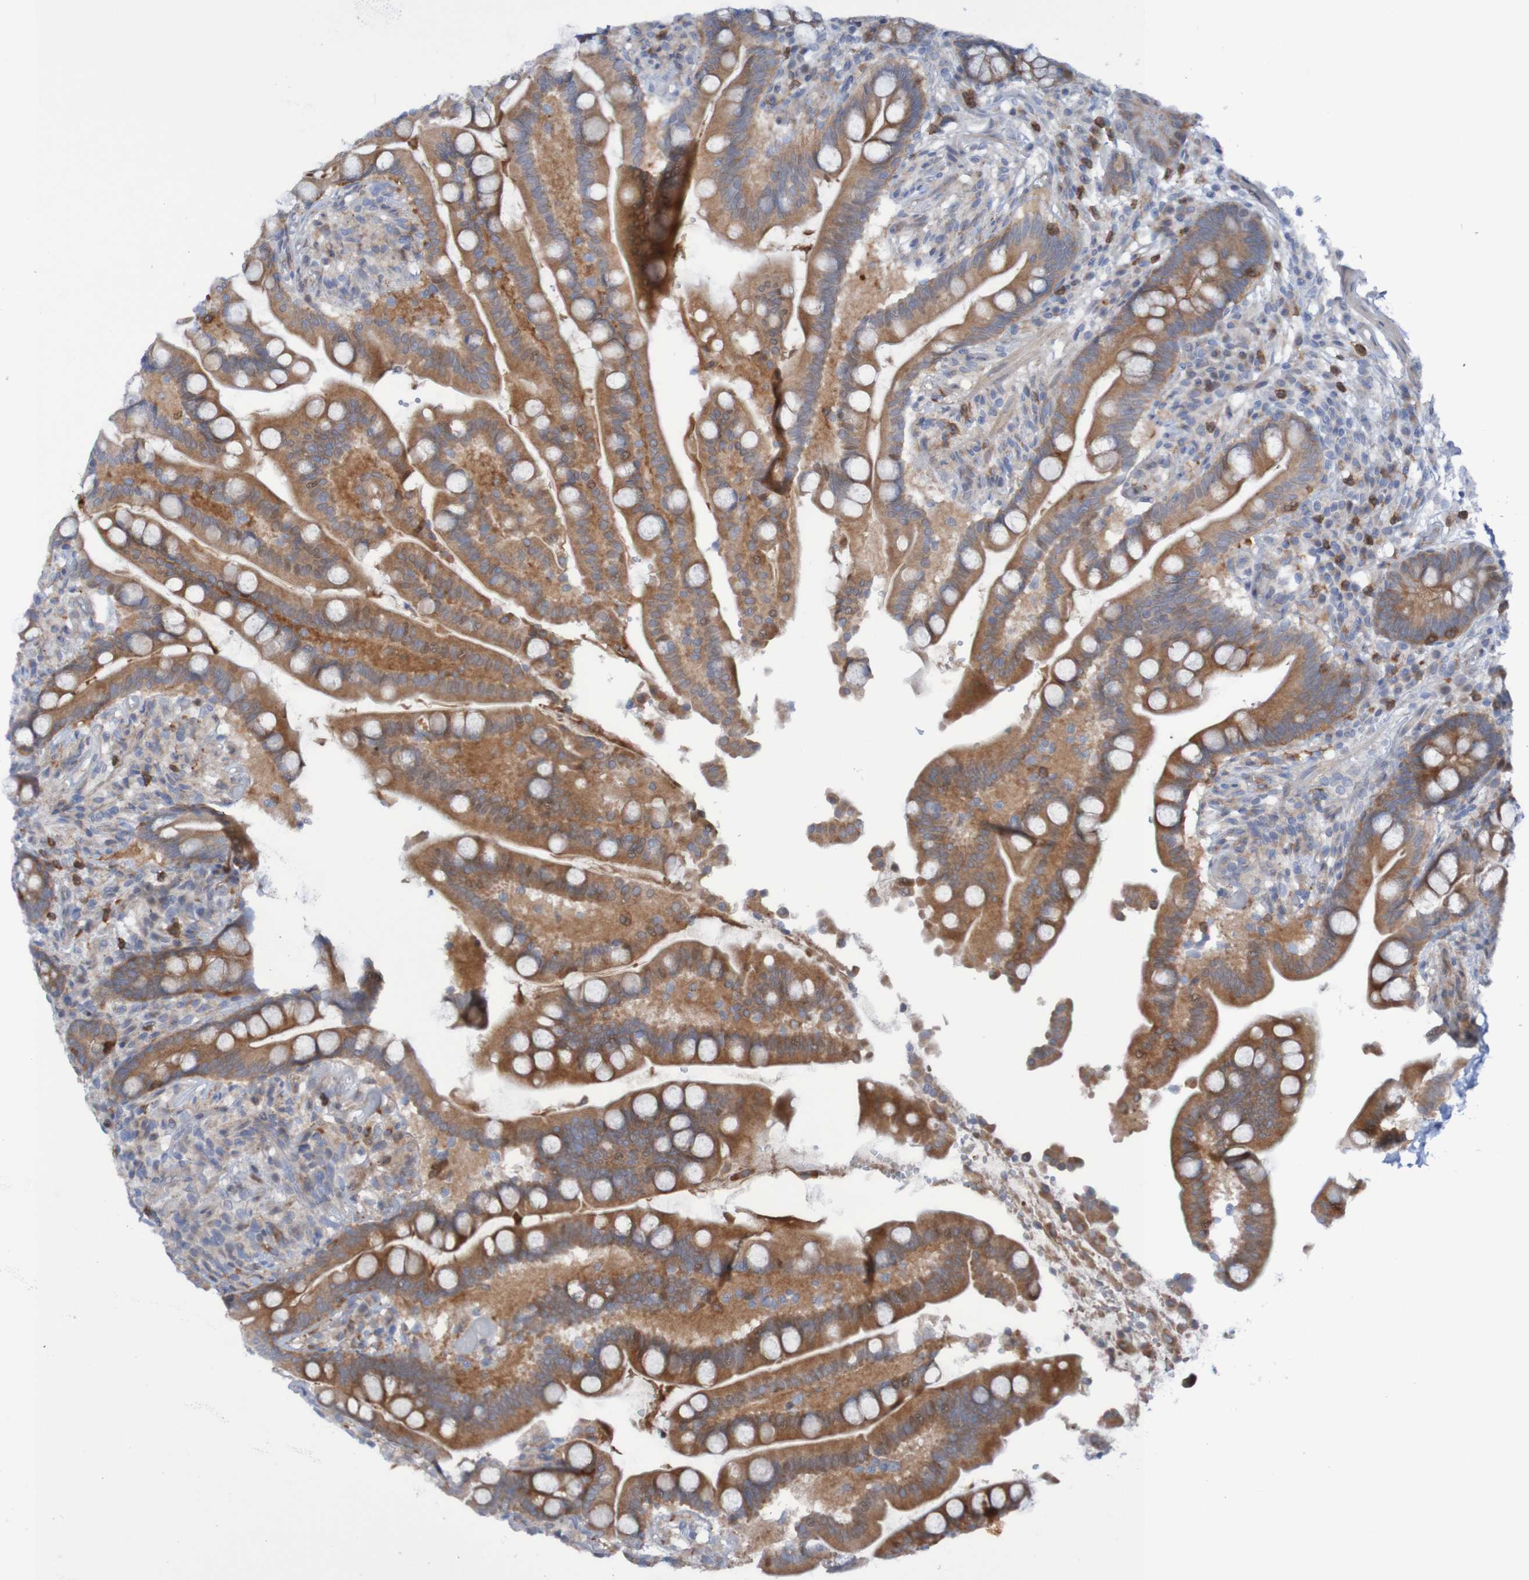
{"staining": {"intensity": "weak", "quantity": "25%-75%", "location": "cytoplasmic/membranous"}, "tissue": "colon", "cell_type": "Endothelial cells", "image_type": "normal", "snomed": [{"axis": "morphology", "description": "Normal tissue, NOS"}, {"axis": "topography", "description": "Colon"}], "caption": "A brown stain labels weak cytoplasmic/membranous positivity of a protein in endothelial cells of benign human colon. Using DAB (3,3'-diaminobenzidine) (brown) and hematoxylin (blue) stains, captured at high magnification using brightfield microscopy.", "gene": "ANGPT4", "patient": {"sex": "male", "age": 73}}